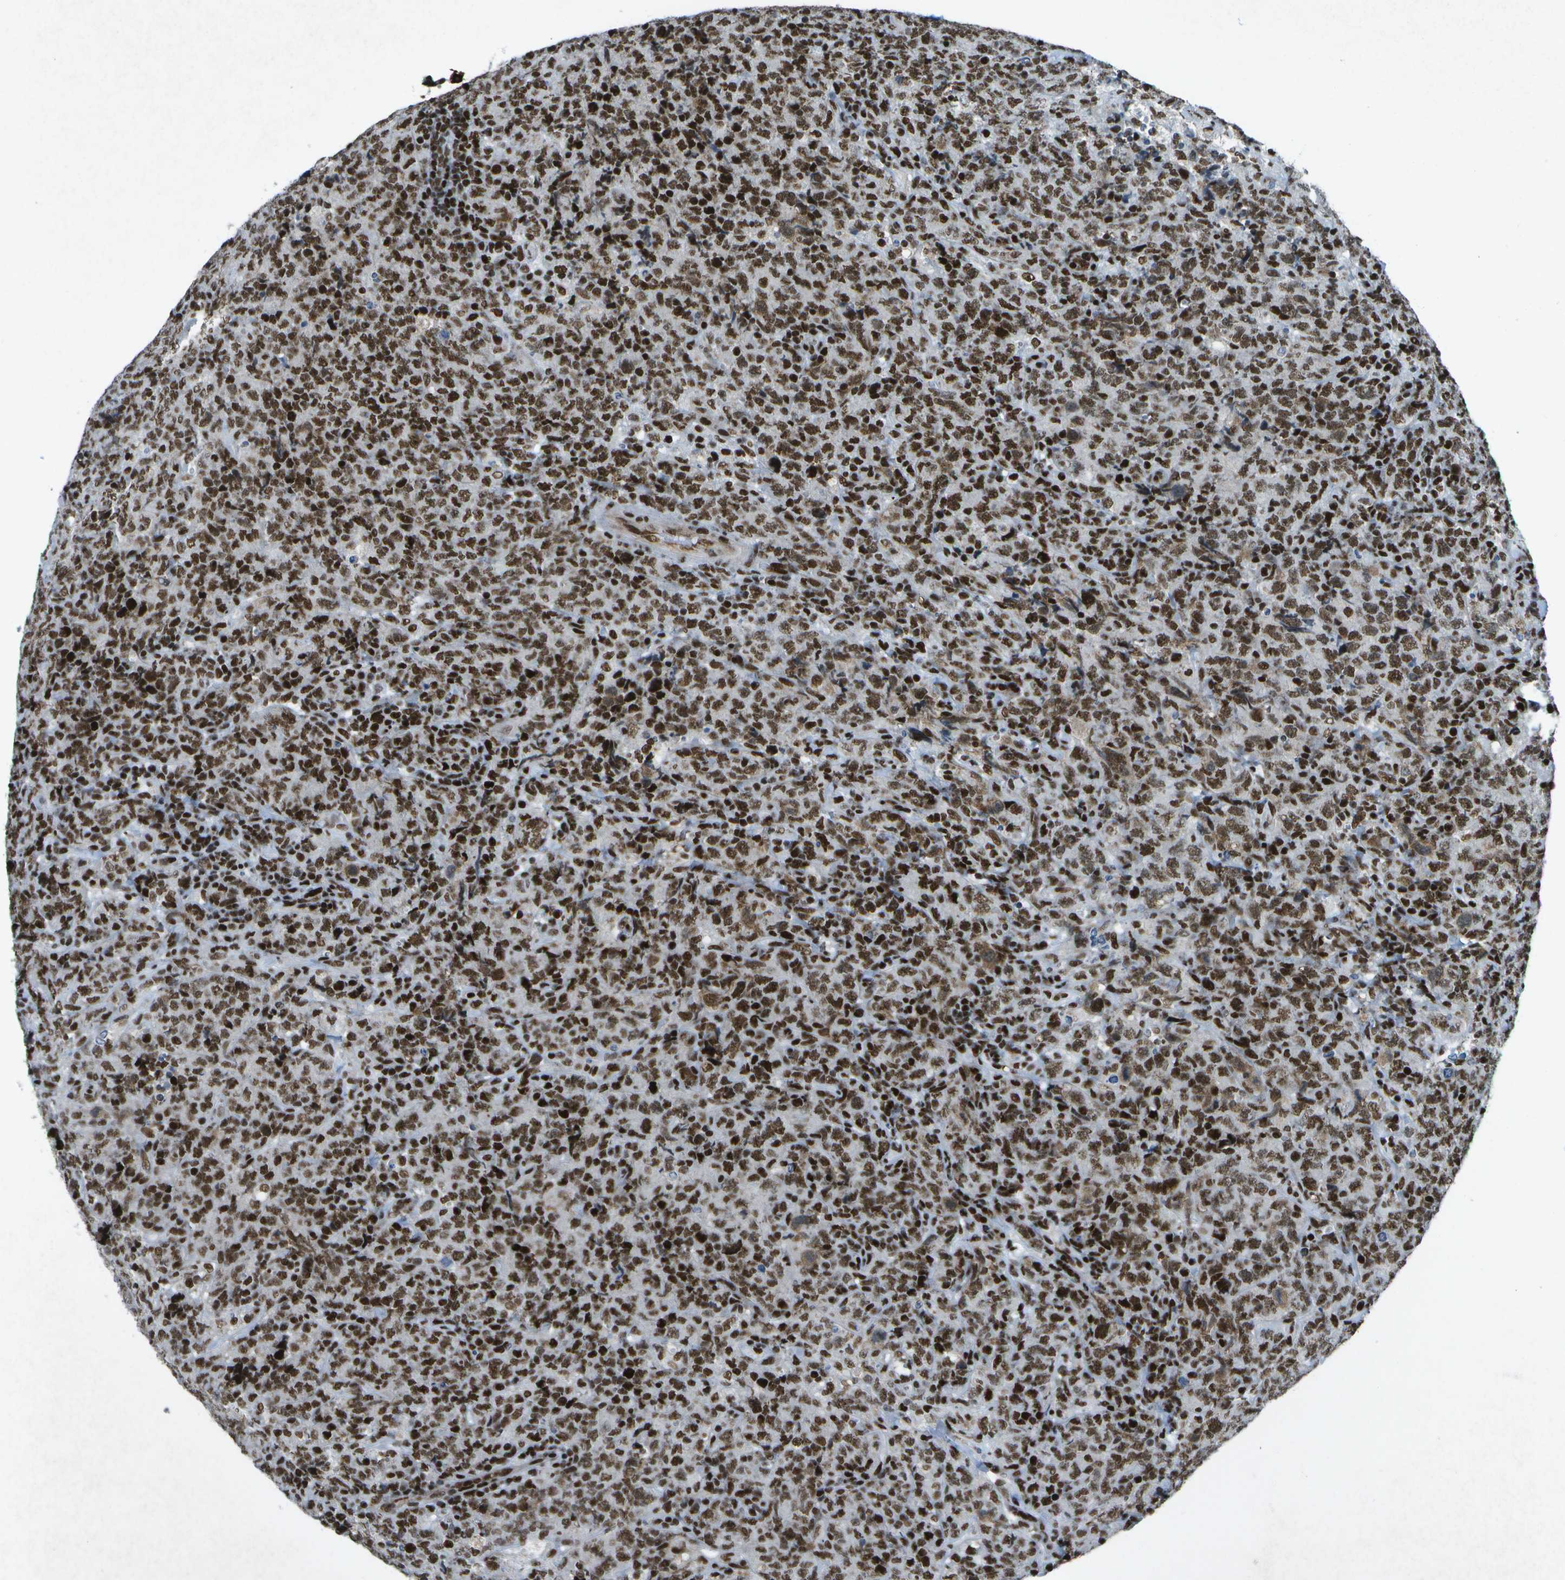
{"staining": {"intensity": "strong", "quantity": ">75%", "location": "nuclear"}, "tissue": "lymphoma", "cell_type": "Tumor cells", "image_type": "cancer", "snomed": [{"axis": "morphology", "description": "Malignant lymphoma, non-Hodgkin's type, High grade"}, {"axis": "topography", "description": "Tonsil"}], "caption": "There is high levels of strong nuclear positivity in tumor cells of high-grade malignant lymphoma, non-Hodgkin's type, as demonstrated by immunohistochemical staining (brown color).", "gene": "MTA2", "patient": {"sex": "female", "age": 36}}